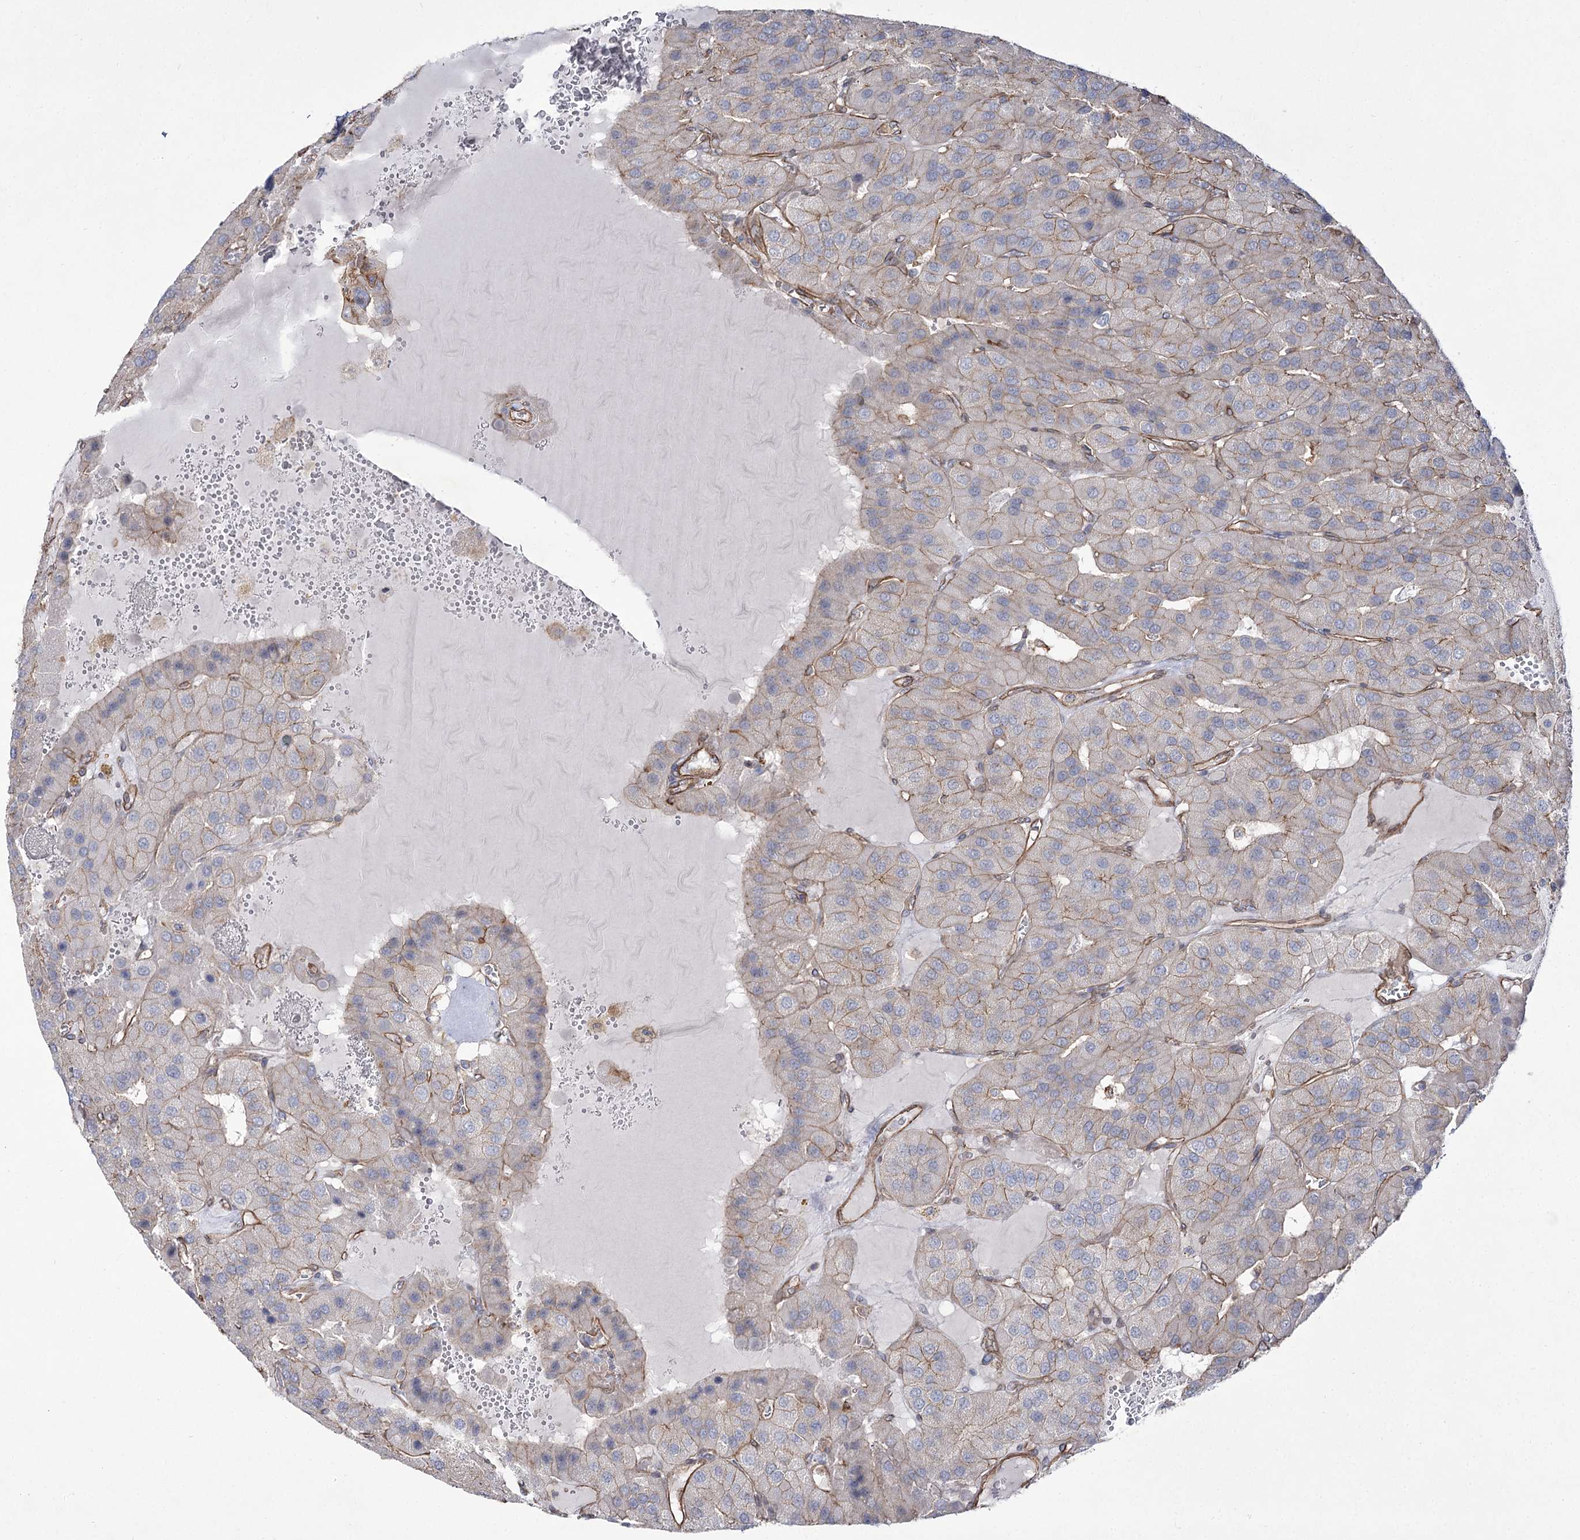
{"staining": {"intensity": "weak", "quantity": "<25%", "location": "cytoplasmic/membranous"}, "tissue": "parathyroid gland", "cell_type": "Glandular cells", "image_type": "normal", "snomed": [{"axis": "morphology", "description": "Normal tissue, NOS"}, {"axis": "morphology", "description": "Adenoma, NOS"}, {"axis": "topography", "description": "Parathyroid gland"}], "caption": "Immunohistochemistry (IHC) micrograph of benign parathyroid gland: human parathyroid gland stained with DAB displays no significant protein expression in glandular cells. (Stains: DAB IHC with hematoxylin counter stain, Microscopy: brightfield microscopy at high magnification).", "gene": "SH3BP5L", "patient": {"sex": "female", "age": 86}}